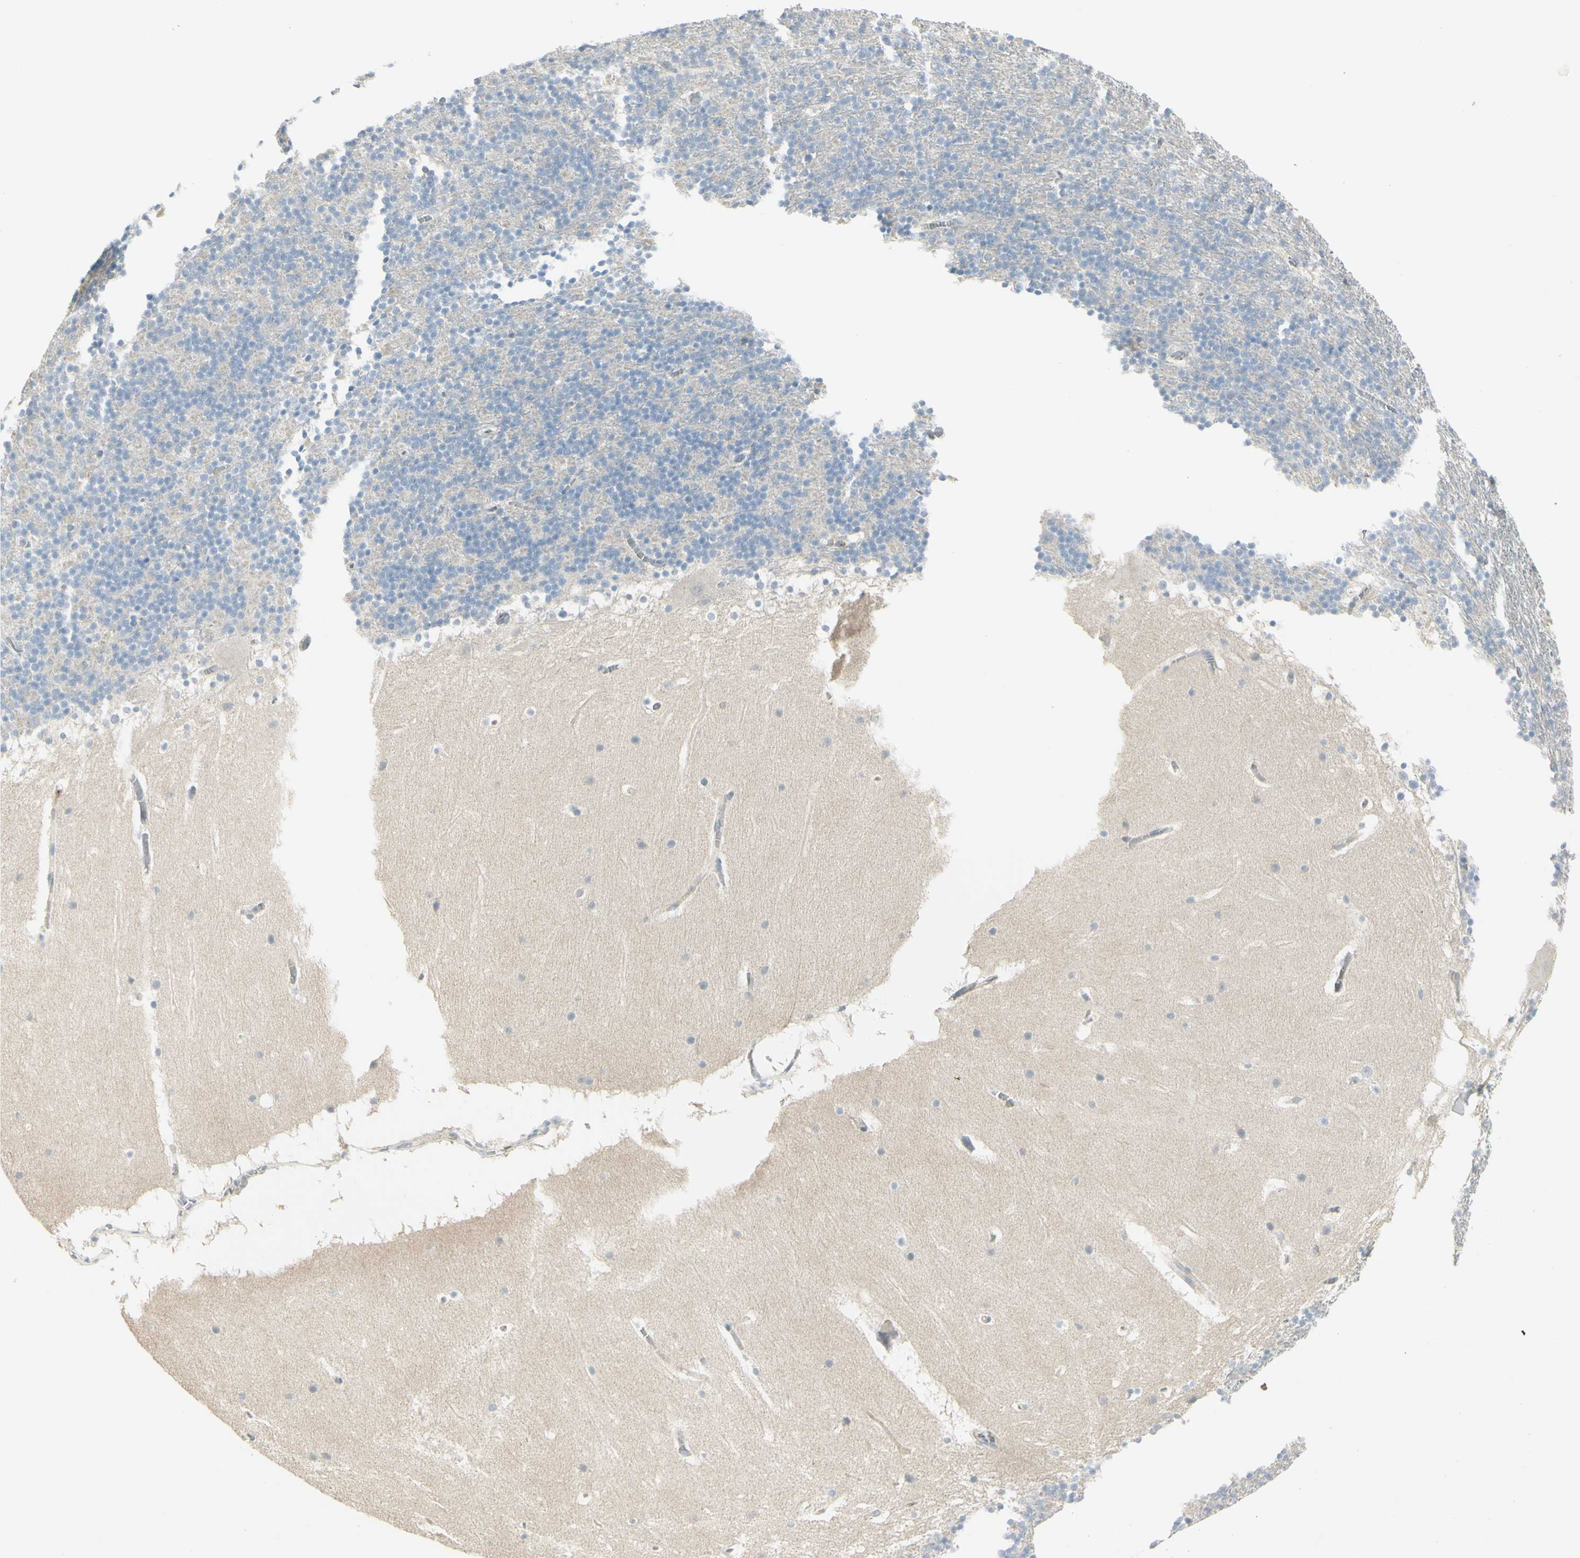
{"staining": {"intensity": "negative", "quantity": "none", "location": "none"}, "tissue": "cerebellum", "cell_type": "Cells in granular layer", "image_type": "normal", "snomed": [{"axis": "morphology", "description": "Normal tissue, NOS"}, {"axis": "topography", "description": "Cerebellum"}], "caption": "This is a image of immunohistochemistry (IHC) staining of benign cerebellum, which shows no staining in cells in granular layer.", "gene": "CCNB2", "patient": {"sex": "male", "age": 45}}